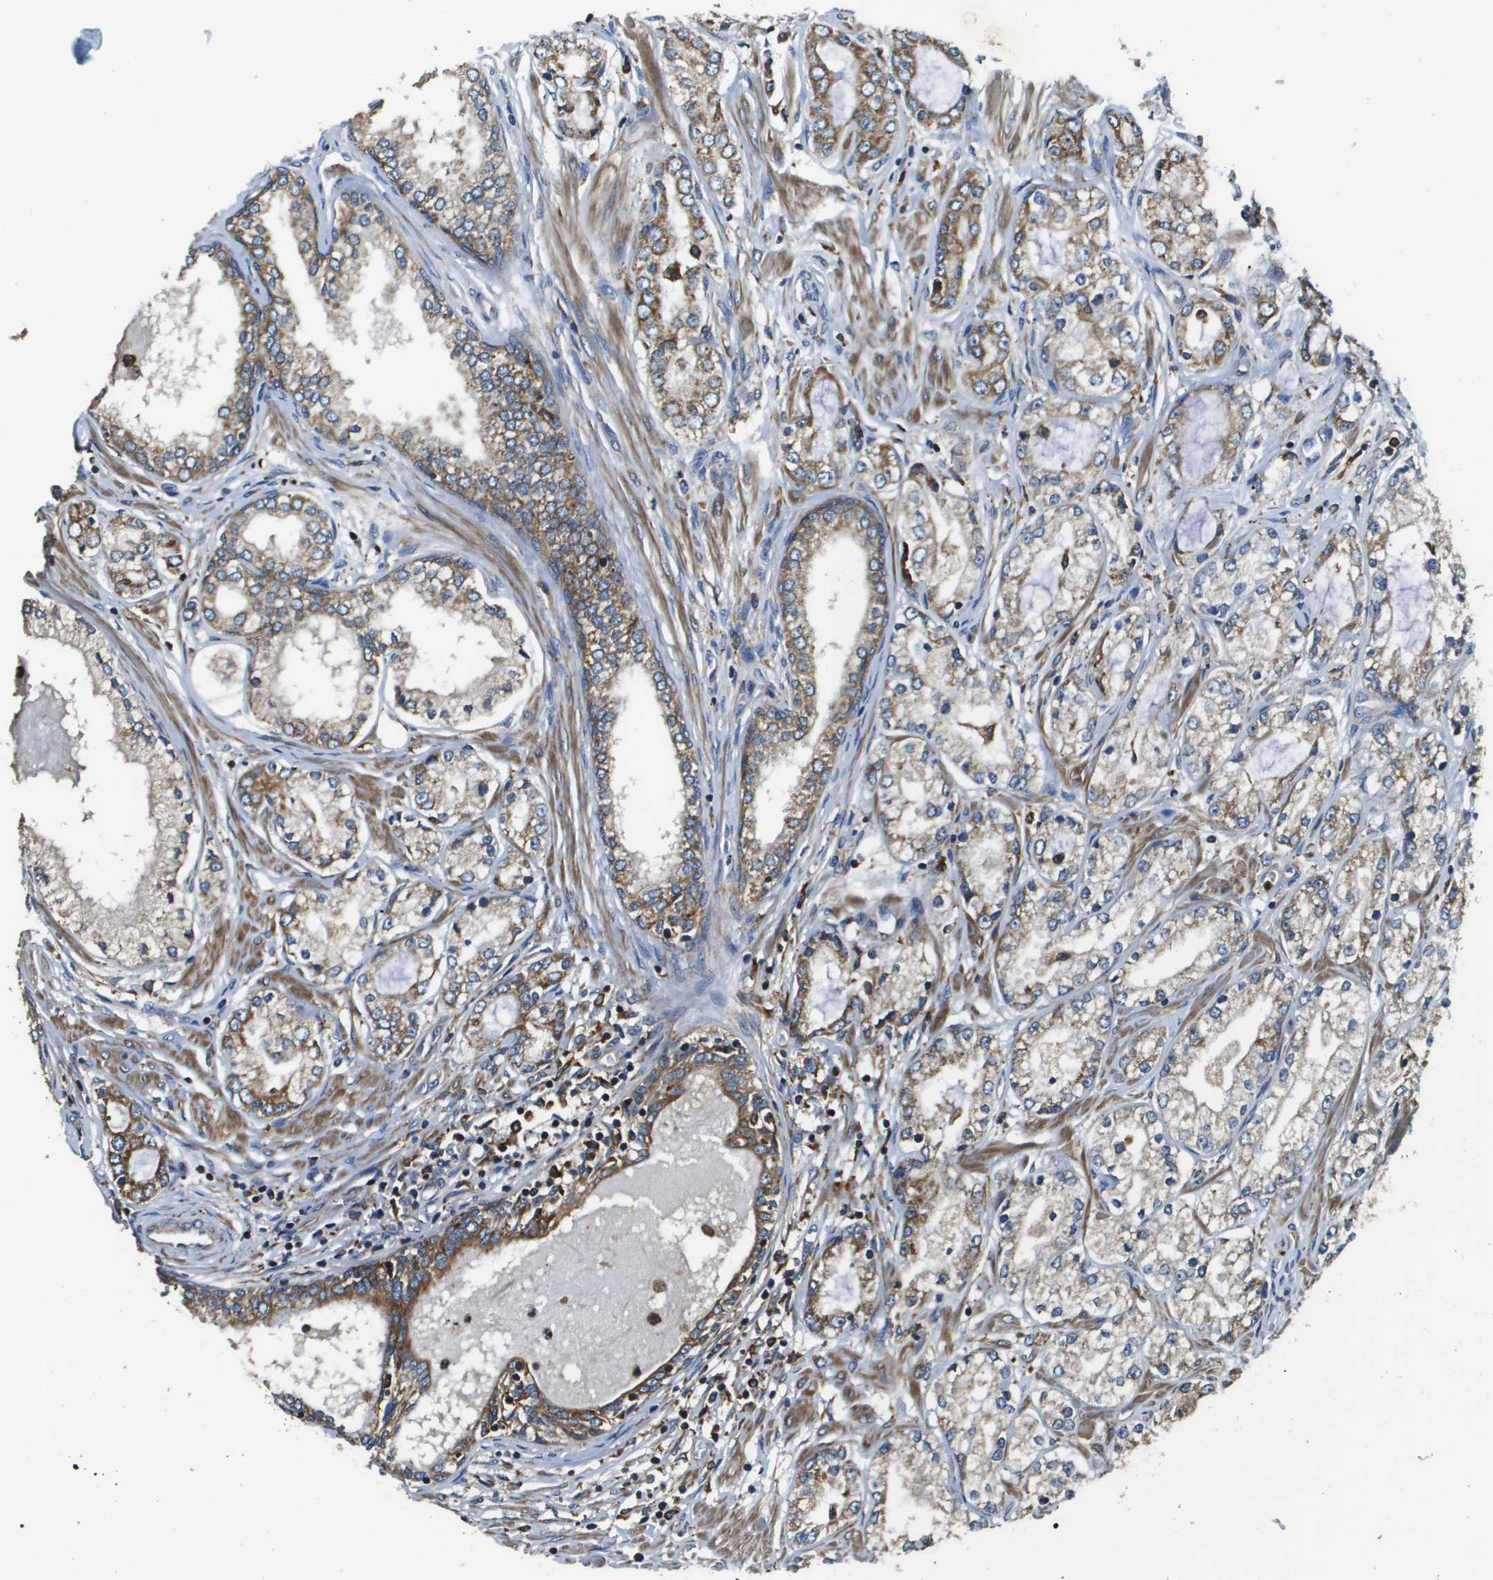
{"staining": {"intensity": "moderate", "quantity": "<25%", "location": "cytoplasmic/membranous"}, "tissue": "prostate cancer", "cell_type": "Tumor cells", "image_type": "cancer", "snomed": [{"axis": "morphology", "description": "Adenocarcinoma, Low grade"}, {"axis": "topography", "description": "Prostate"}], "caption": "Prostate cancer (low-grade adenocarcinoma) stained for a protein (brown) shows moderate cytoplasmic/membranous positive expression in about <25% of tumor cells.", "gene": "CNPY3", "patient": {"sex": "male", "age": 63}}